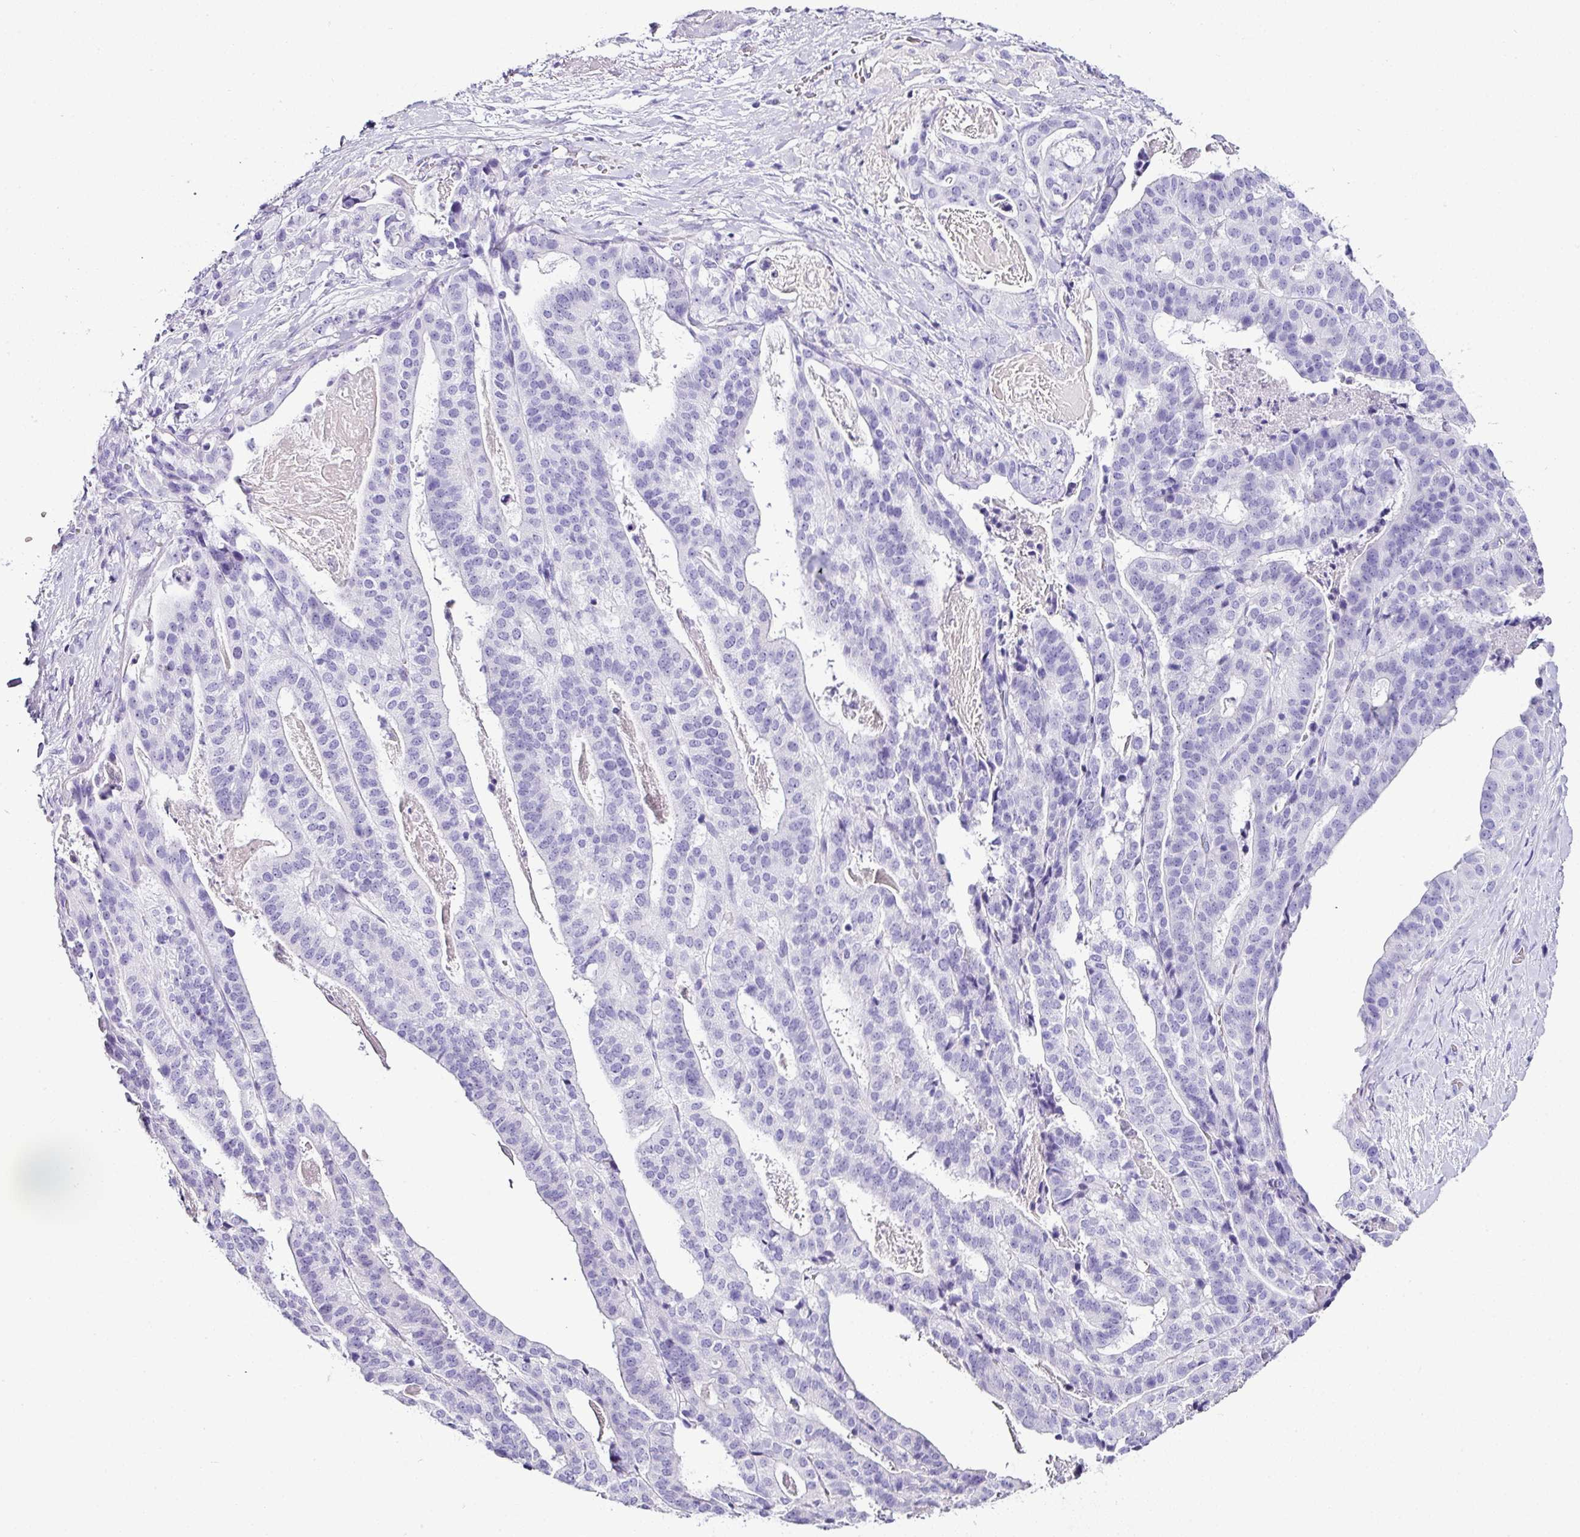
{"staining": {"intensity": "negative", "quantity": "none", "location": "none"}, "tissue": "stomach cancer", "cell_type": "Tumor cells", "image_type": "cancer", "snomed": [{"axis": "morphology", "description": "Adenocarcinoma, NOS"}, {"axis": "topography", "description": "Stomach"}], "caption": "There is no significant expression in tumor cells of stomach adenocarcinoma.", "gene": "NAPSA", "patient": {"sex": "male", "age": 48}}